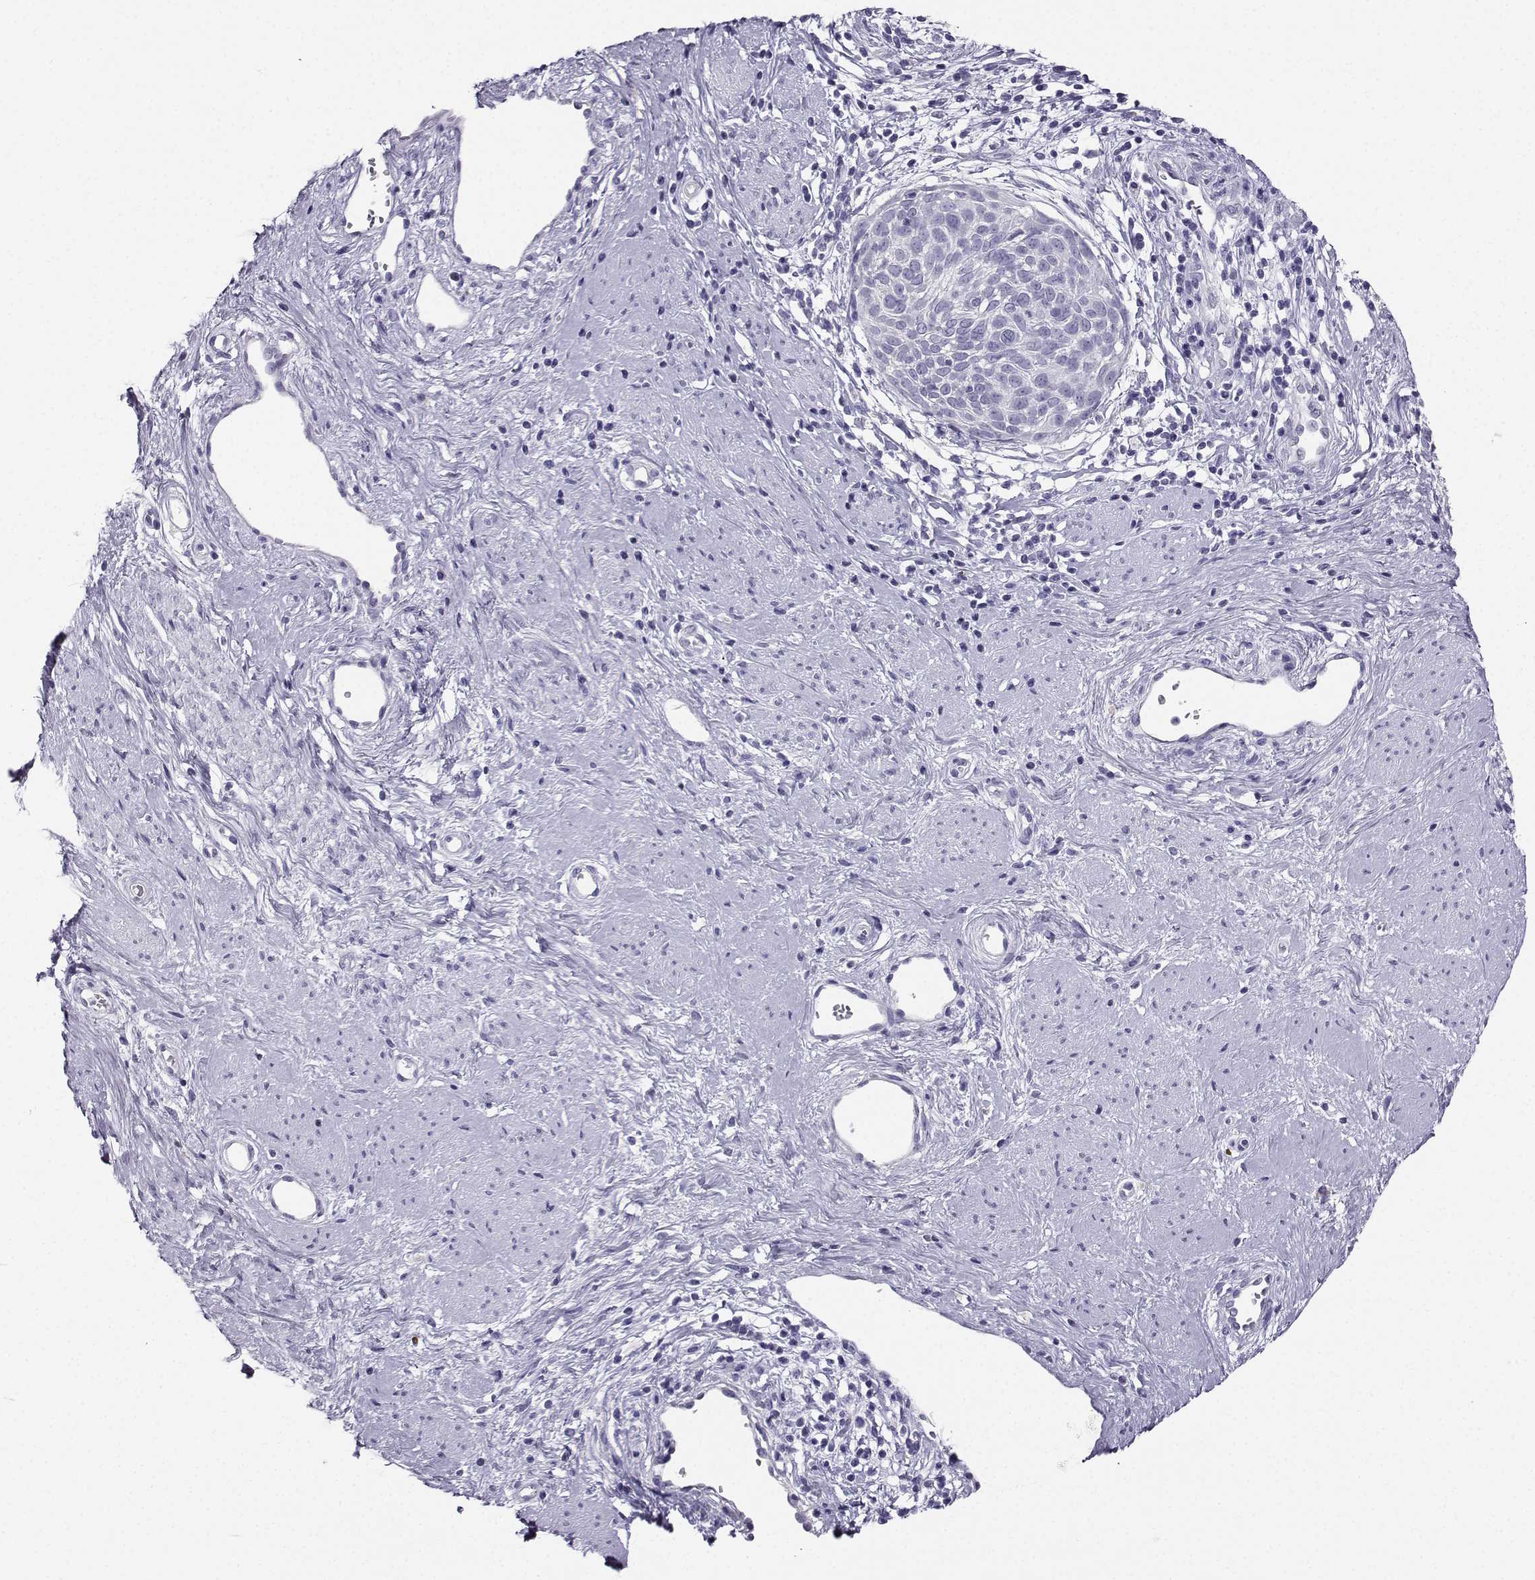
{"staining": {"intensity": "negative", "quantity": "none", "location": "none"}, "tissue": "cervical cancer", "cell_type": "Tumor cells", "image_type": "cancer", "snomed": [{"axis": "morphology", "description": "Squamous cell carcinoma, NOS"}, {"axis": "topography", "description": "Cervix"}], "caption": "Tumor cells are negative for protein expression in human squamous cell carcinoma (cervical). (Brightfield microscopy of DAB (3,3'-diaminobenzidine) immunohistochemistry (IHC) at high magnification).", "gene": "AVP", "patient": {"sex": "female", "age": 39}}